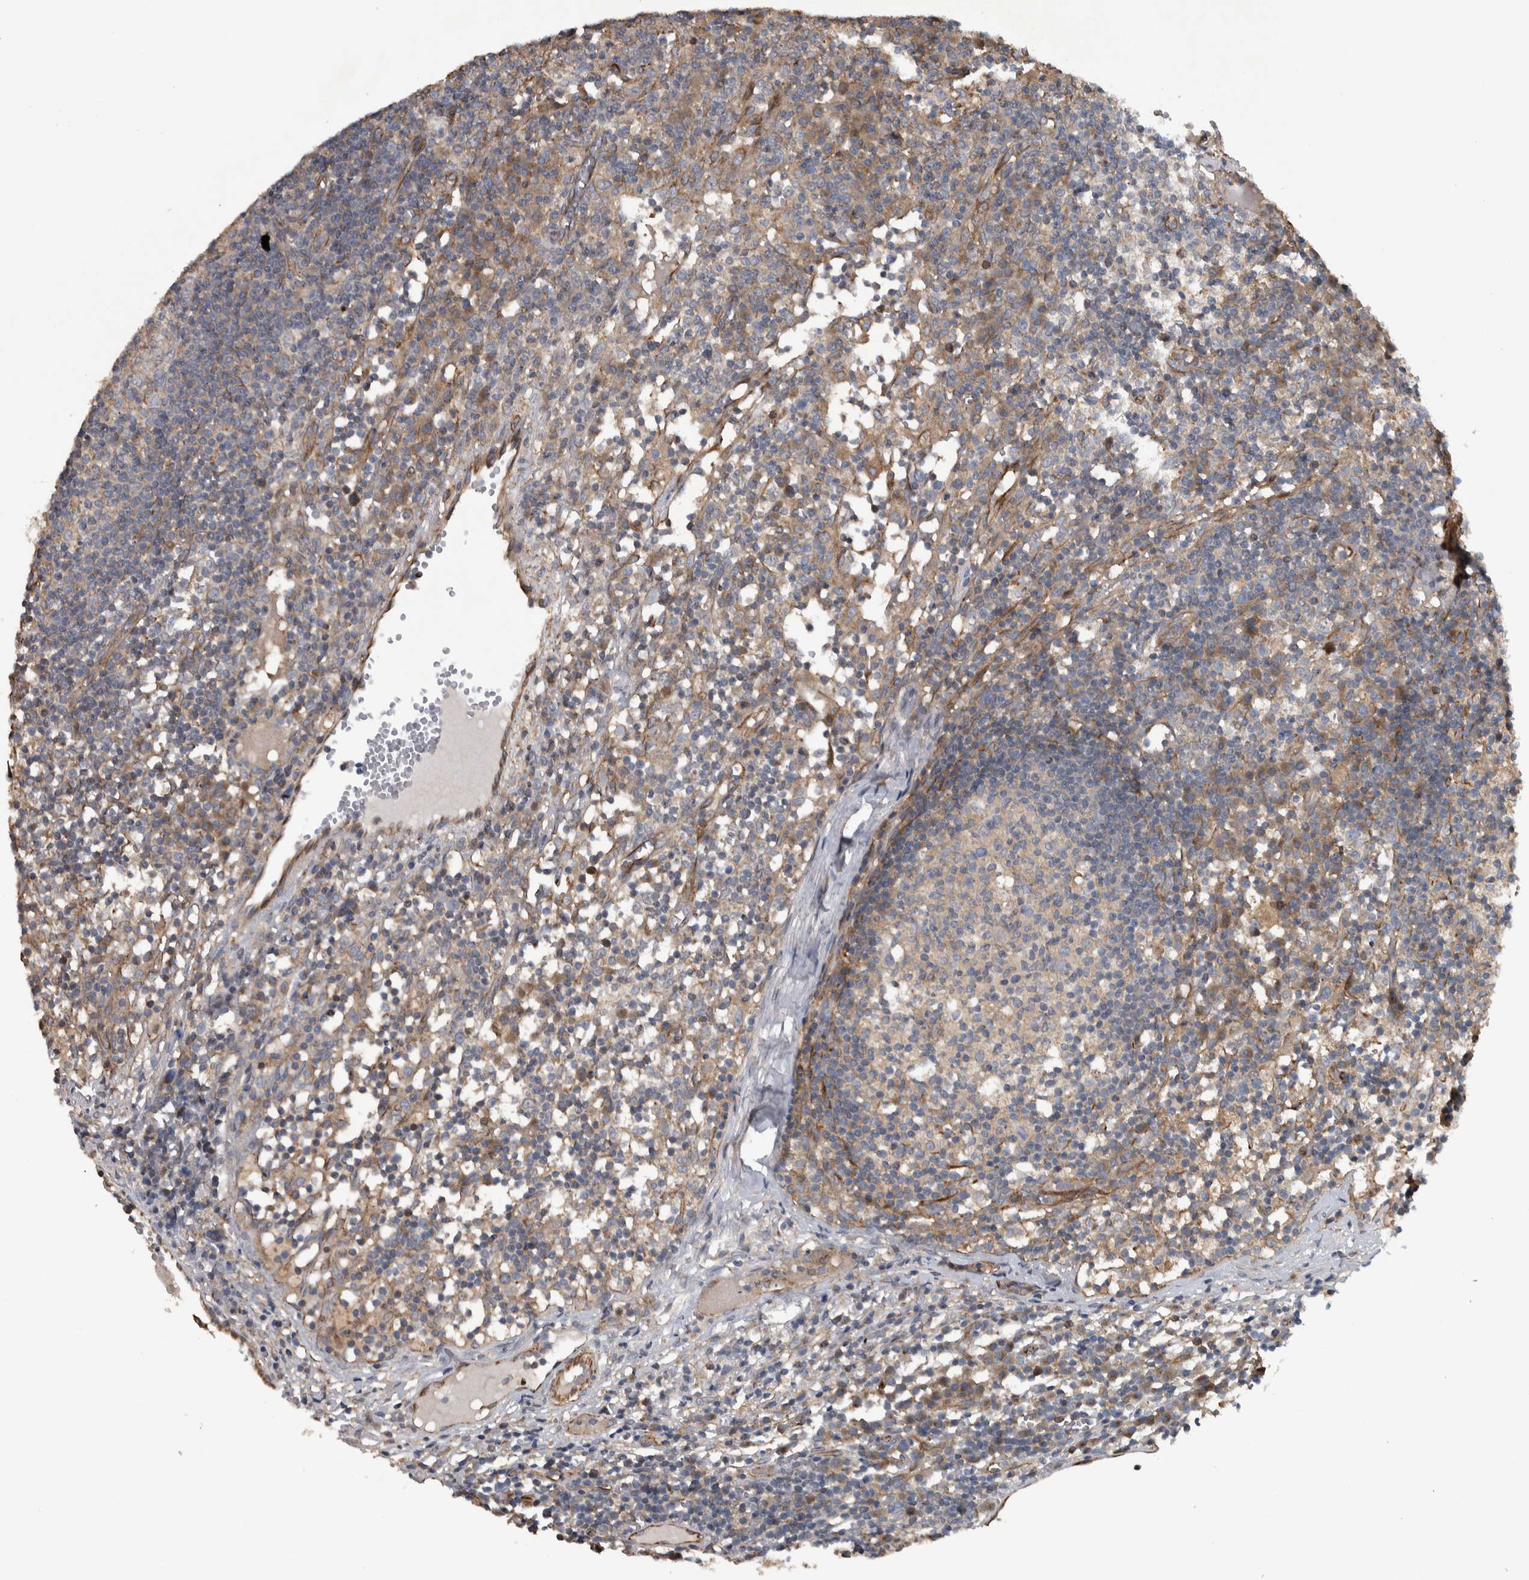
{"staining": {"intensity": "weak", "quantity": "<25%", "location": "cytoplasmic/membranous"}, "tissue": "lymph node", "cell_type": "Germinal center cells", "image_type": "normal", "snomed": [{"axis": "morphology", "description": "Normal tissue, NOS"}, {"axis": "morphology", "description": "Inflammation, NOS"}, {"axis": "topography", "description": "Lymph node"}], "caption": "The image demonstrates no staining of germinal center cells in normal lymph node.", "gene": "NT5C2", "patient": {"sex": "male", "age": 55}}